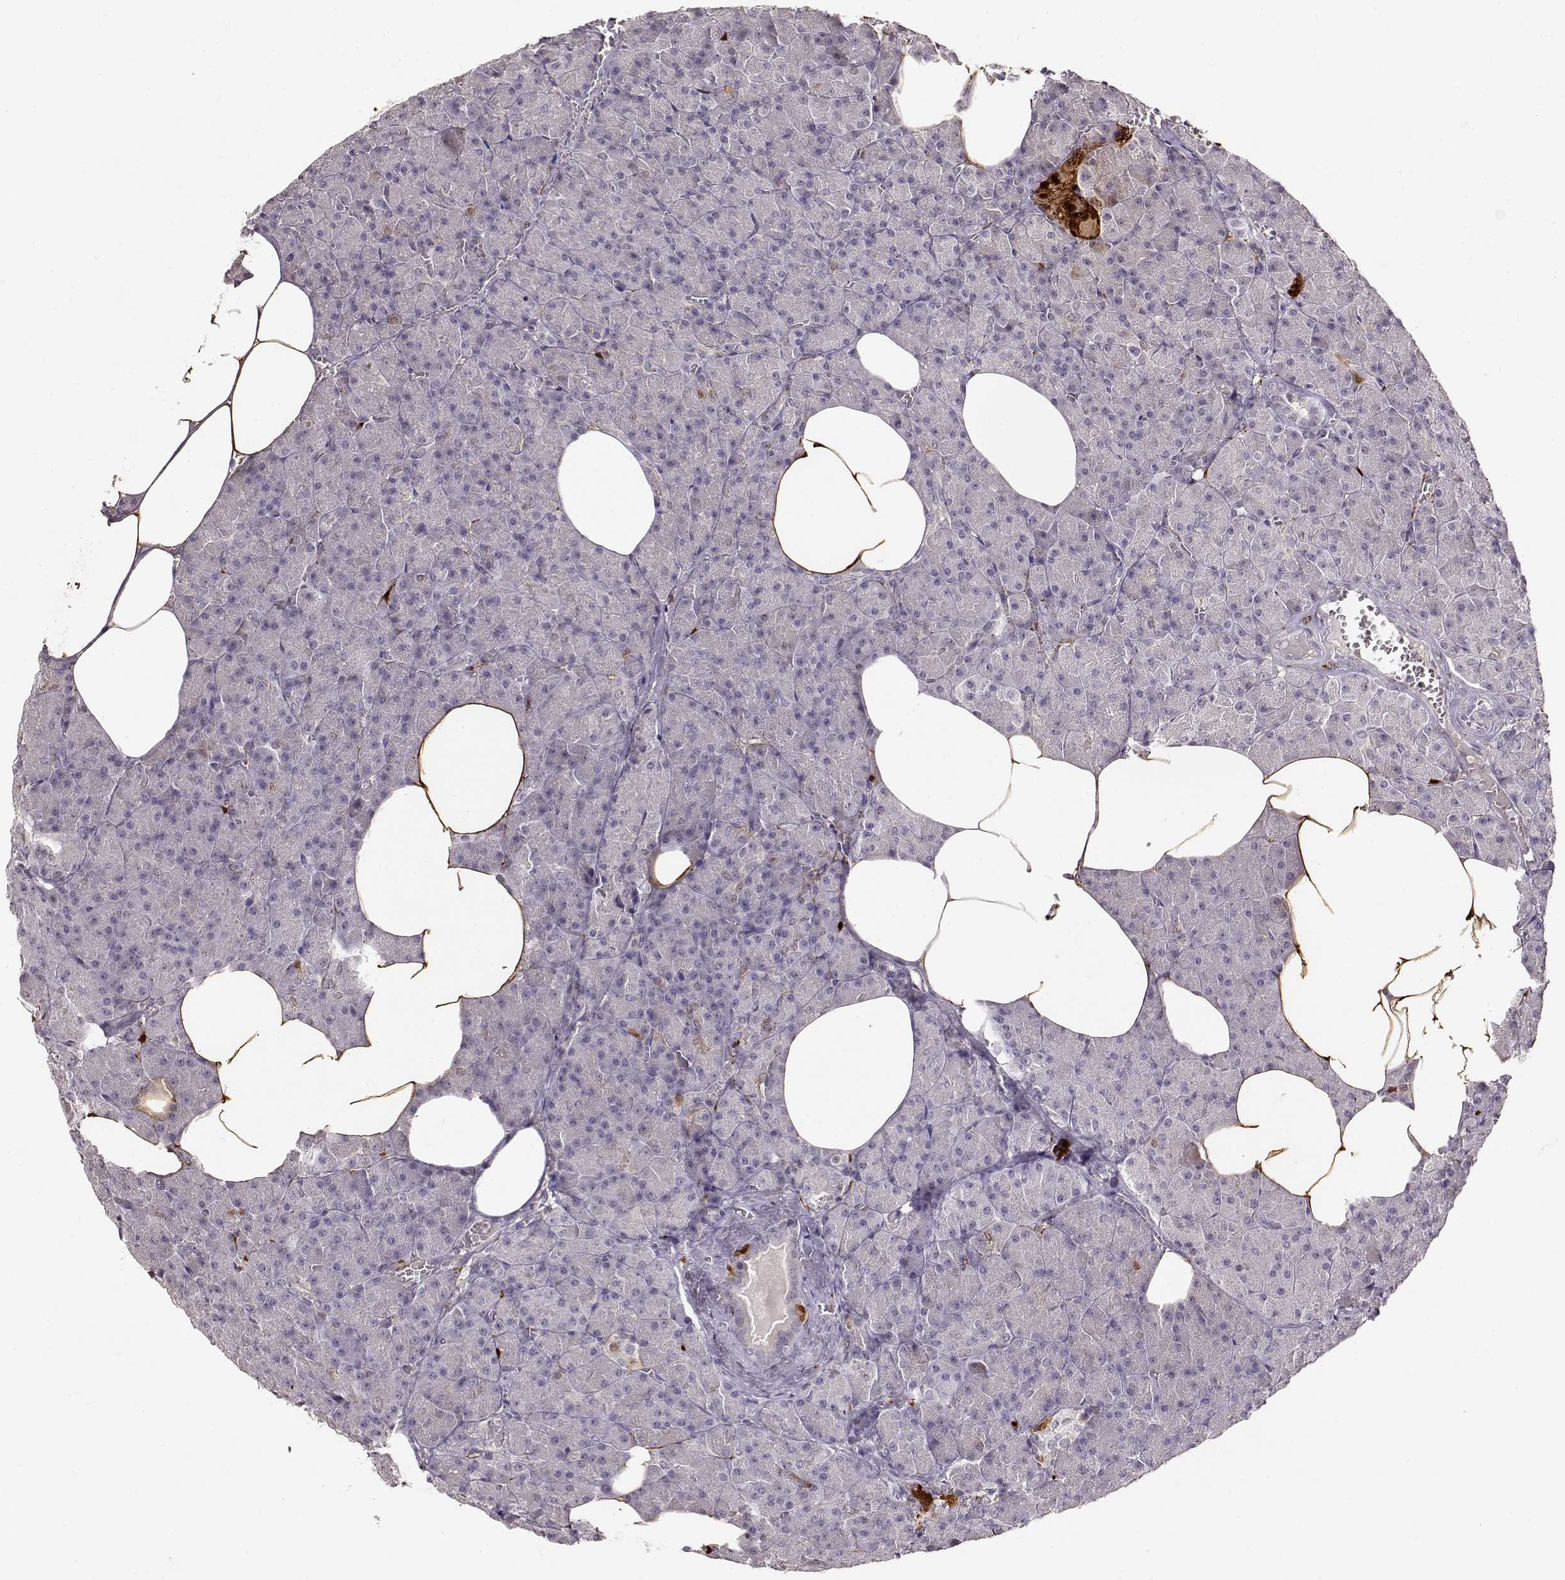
{"staining": {"intensity": "negative", "quantity": "none", "location": "none"}, "tissue": "pancreas", "cell_type": "Exocrine glandular cells", "image_type": "normal", "snomed": [{"axis": "morphology", "description": "Normal tissue, NOS"}, {"axis": "topography", "description": "Pancreas"}], "caption": "Normal pancreas was stained to show a protein in brown. There is no significant staining in exocrine glandular cells.", "gene": "S100B", "patient": {"sex": "female", "age": 45}}